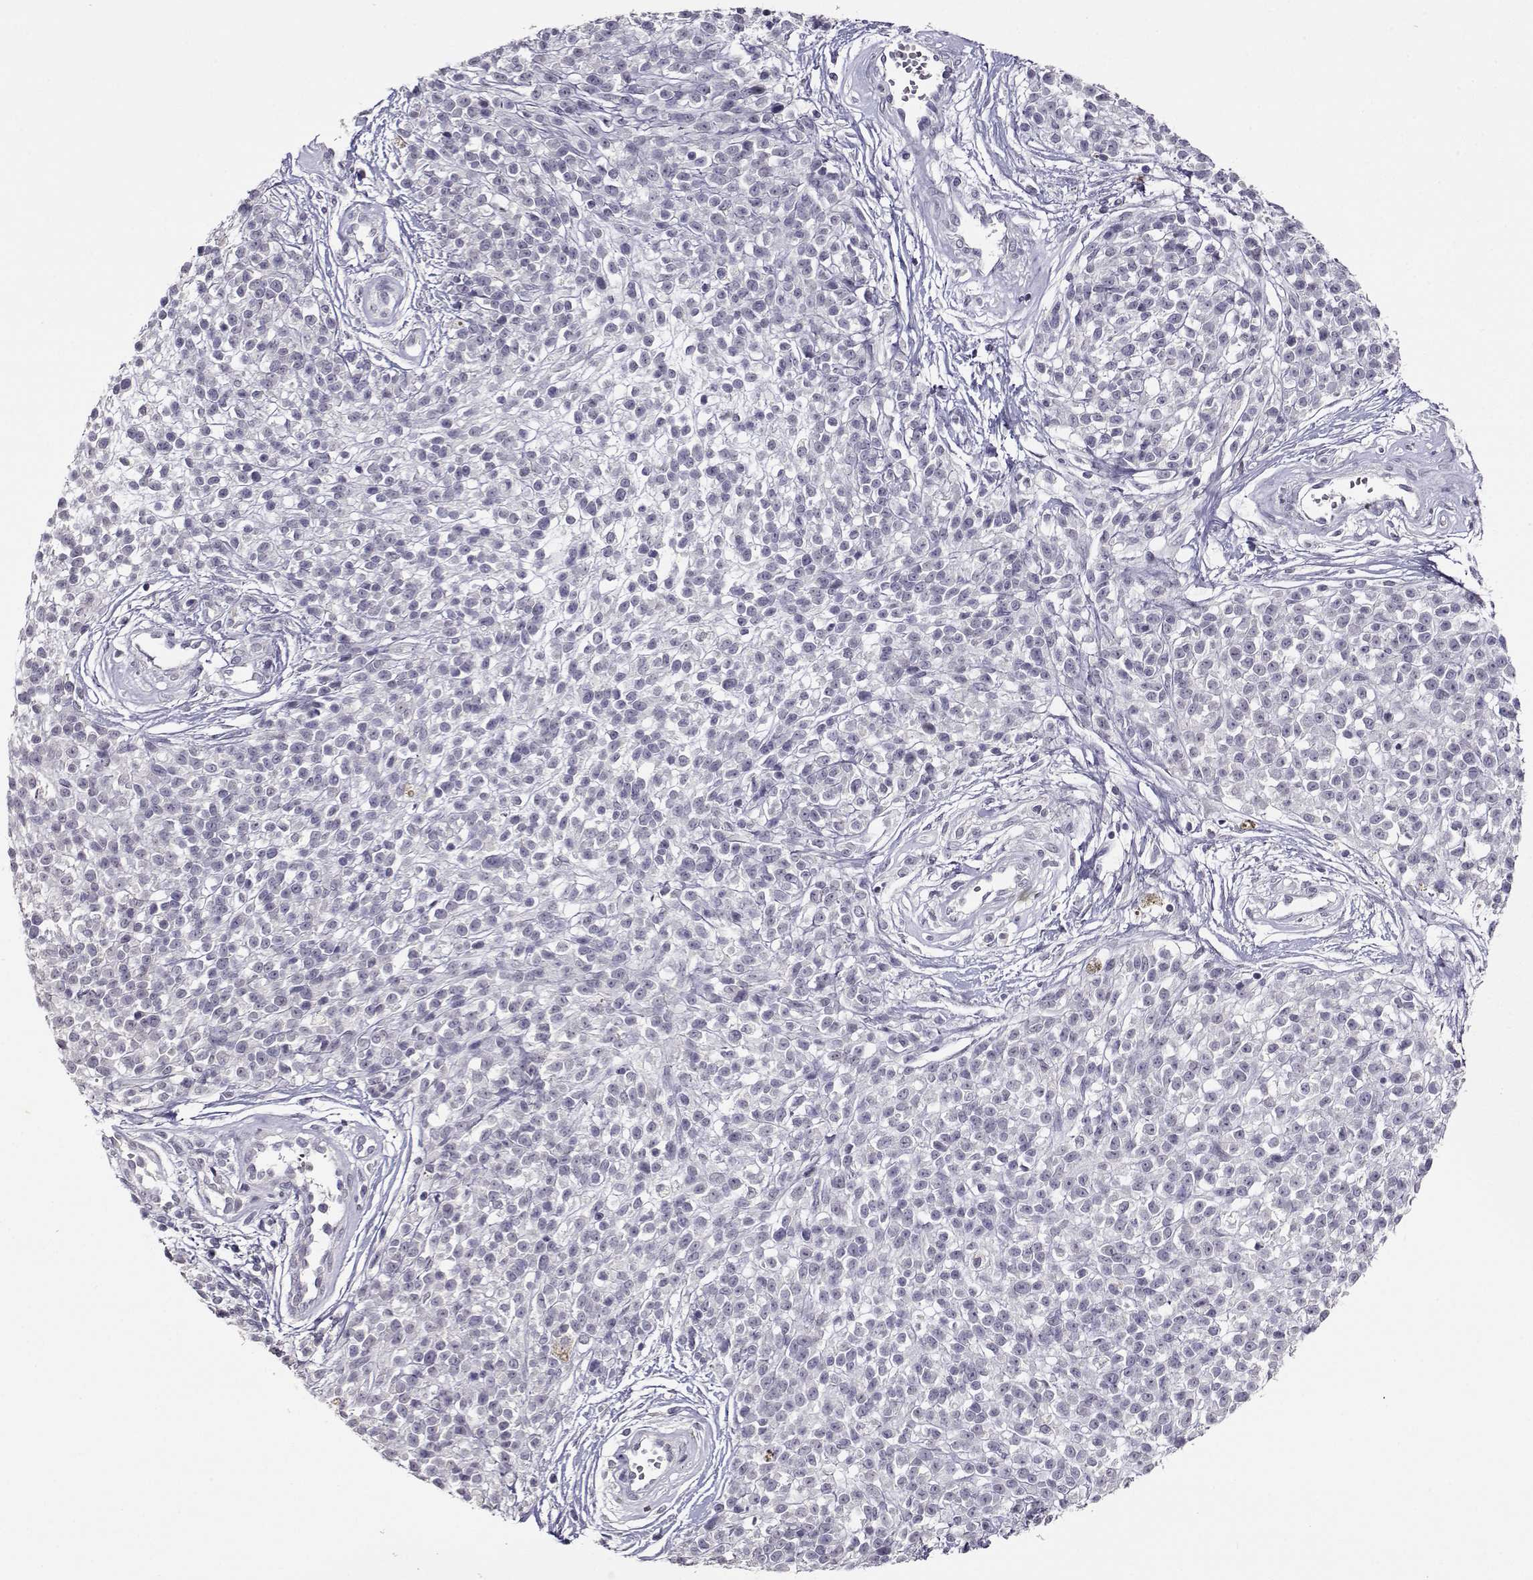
{"staining": {"intensity": "negative", "quantity": "none", "location": "none"}, "tissue": "melanoma", "cell_type": "Tumor cells", "image_type": "cancer", "snomed": [{"axis": "morphology", "description": "Malignant melanoma, NOS"}, {"axis": "topography", "description": "Skin"}, {"axis": "topography", "description": "Skin of trunk"}], "caption": "Immunohistochemical staining of melanoma reveals no significant positivity in tumor cells. (DAB (3,3'-diaminobenzidine) IHC visualized using brightfield microscopy, high magnification).", "gene": "RHOXF2", "patient": {"sex": "male", "age": 74}}